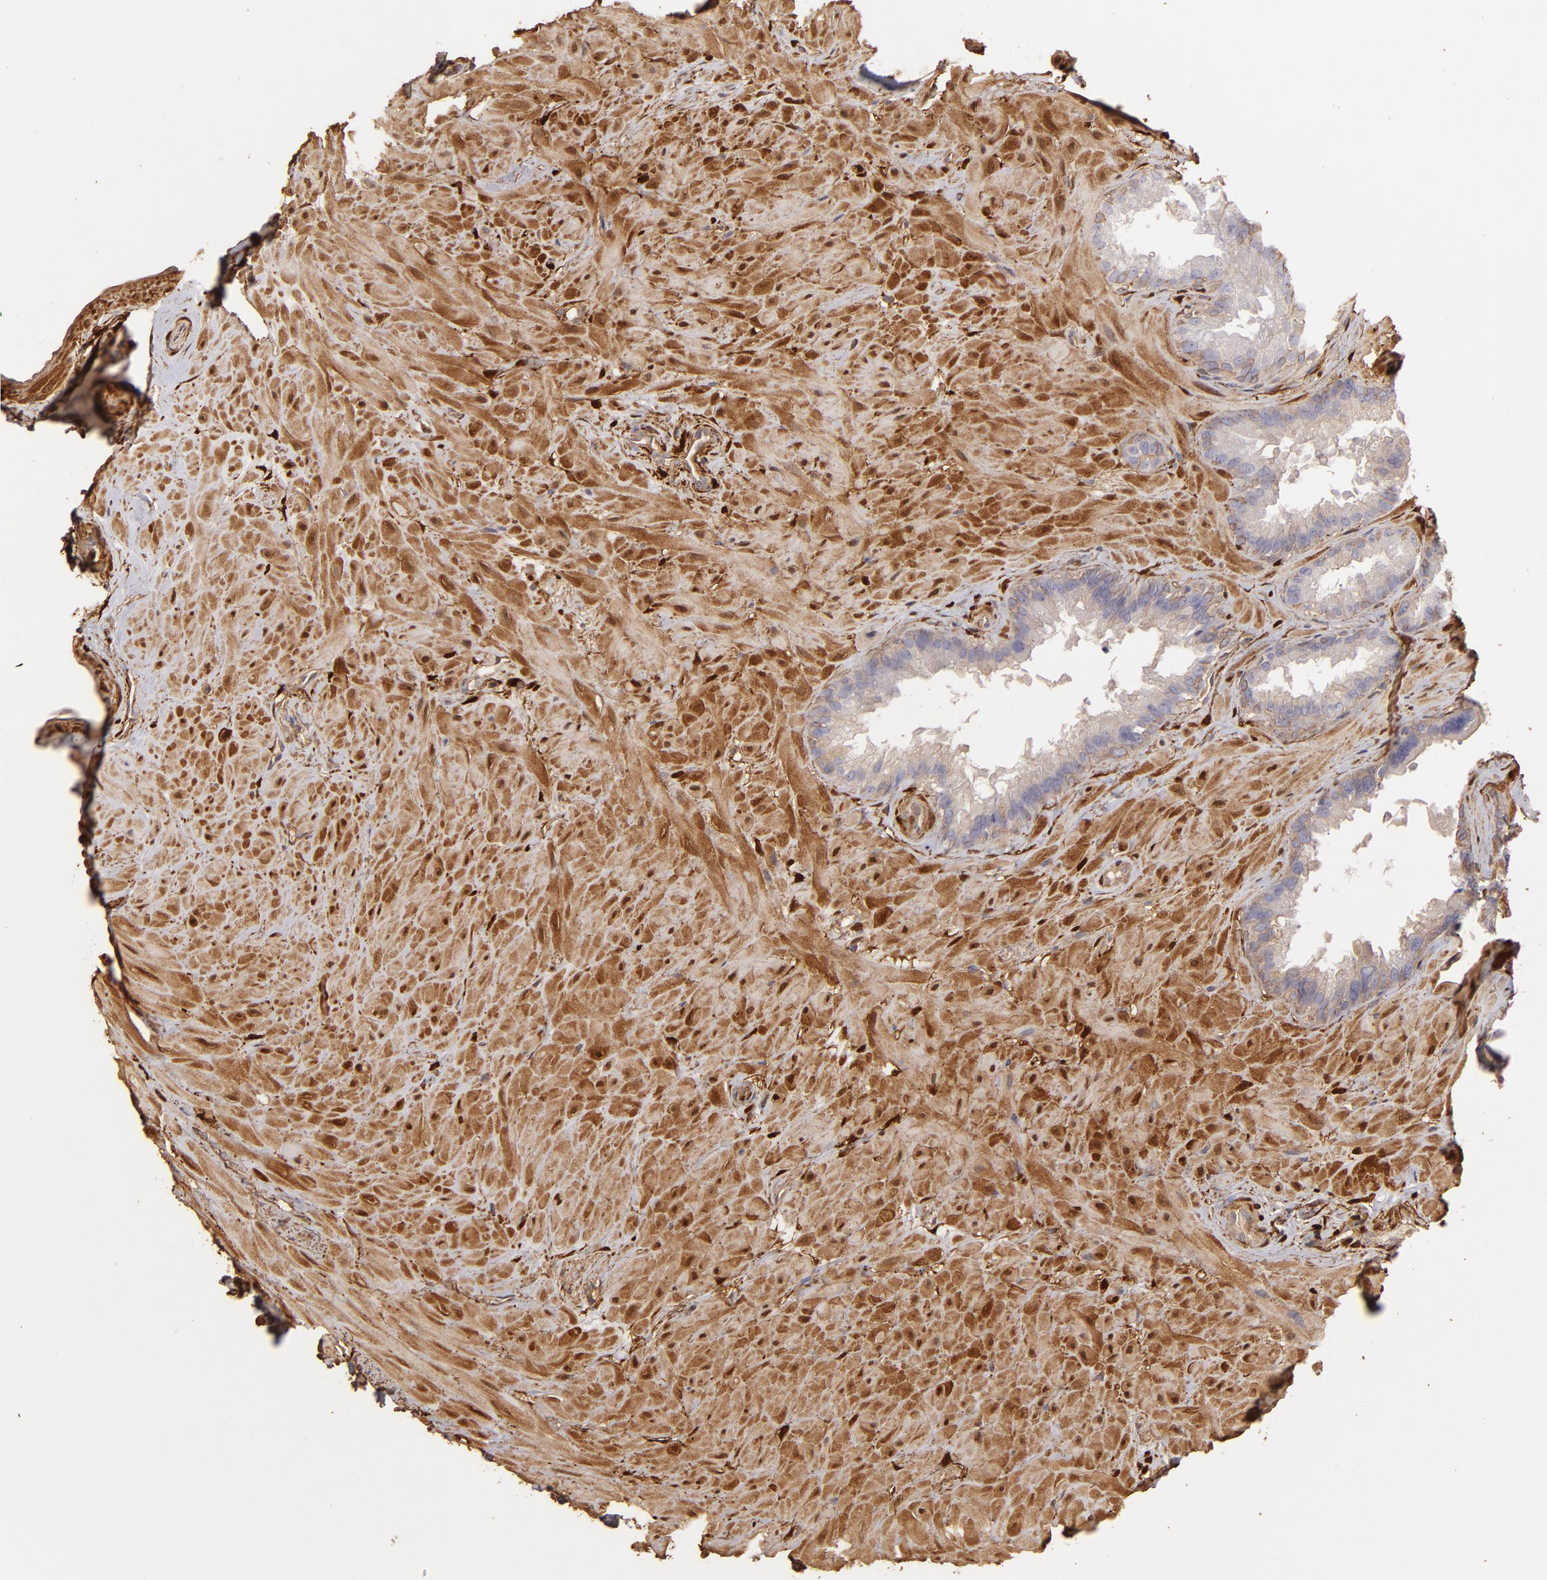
{"staining": {"intensity": "weak", "quantity": "<25%", "location": "cytoplasmic/membranous"}, "tissue": "seminal vesicle", "cell_type": "Glandular cells", "image_type": "normal", "snomed": [{"axis": "morphology", "description": "Normal tissue, NOS"}, {"axis": "topography", "description": "Prostate"}, {"axis": "topography", "description": "Seminal veicle"}], "caption": "DAB (3,3'-diaminobenzidine) immunohistochemical staining of unremarkable seminal vesicle demonstrates no significant staining in glandular cells.", "gene": "HSPB6", "patient": {"sex": "male", "age": 63}}